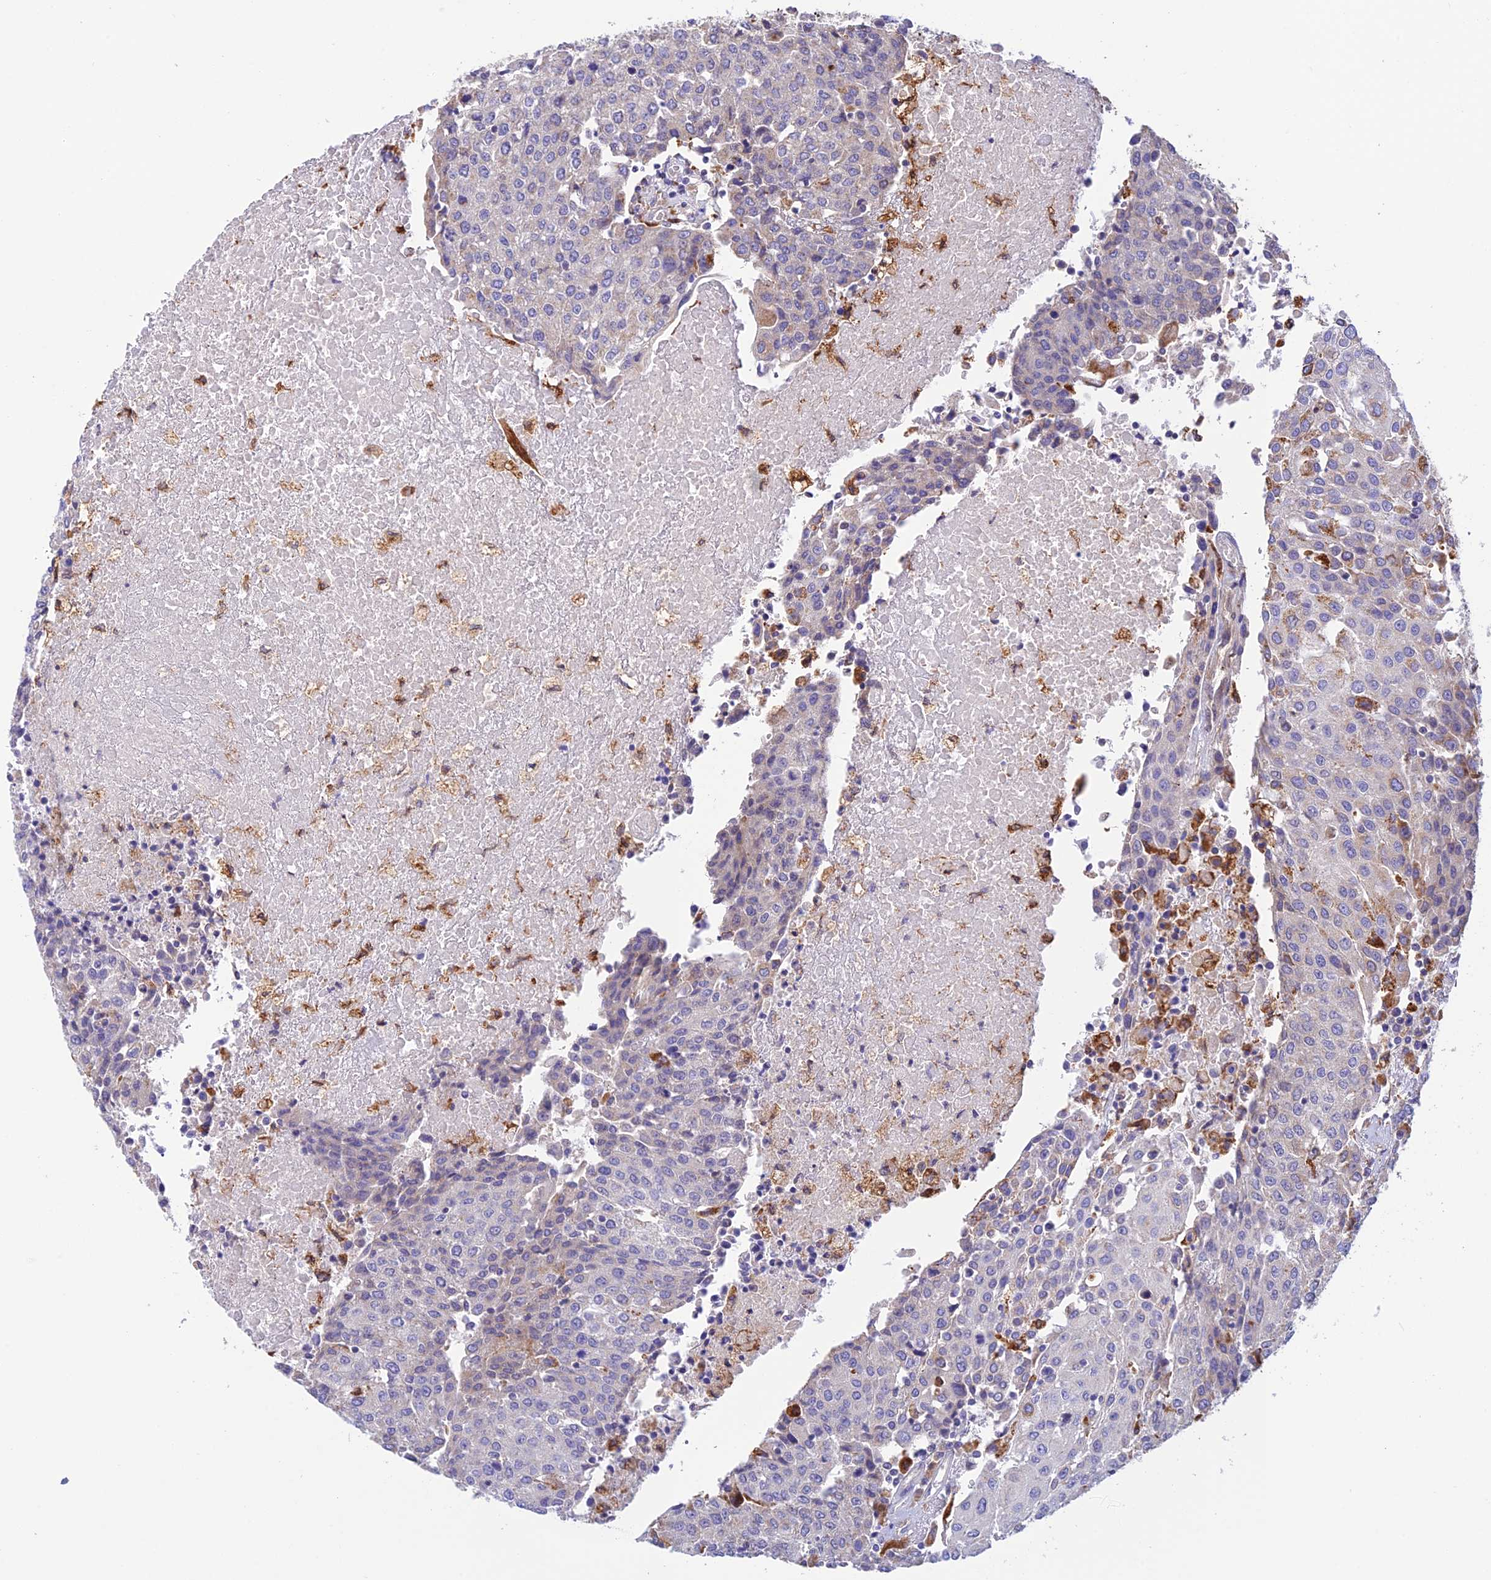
{"staining": {"intensity": "negative", "quantity": "none", "location": "none"}, "tissue": "urothelial cancer", "cell_type": "Tumor cells", "image_type": "cancer", "snomed": [{"axis": "morphology", "description": "Urothelial carcinoma, High grade"}, {"axis": "topography", "description": "Urinary bladder"}], "caption": "Image shows no protein staining in tumor cells of urothelial cancer tissue. (DAB (3,3'-diaminobenzidine) IHC, high magnification).", "gene": "VKORC1", "patient": {"sex": "female", "age": 85}}